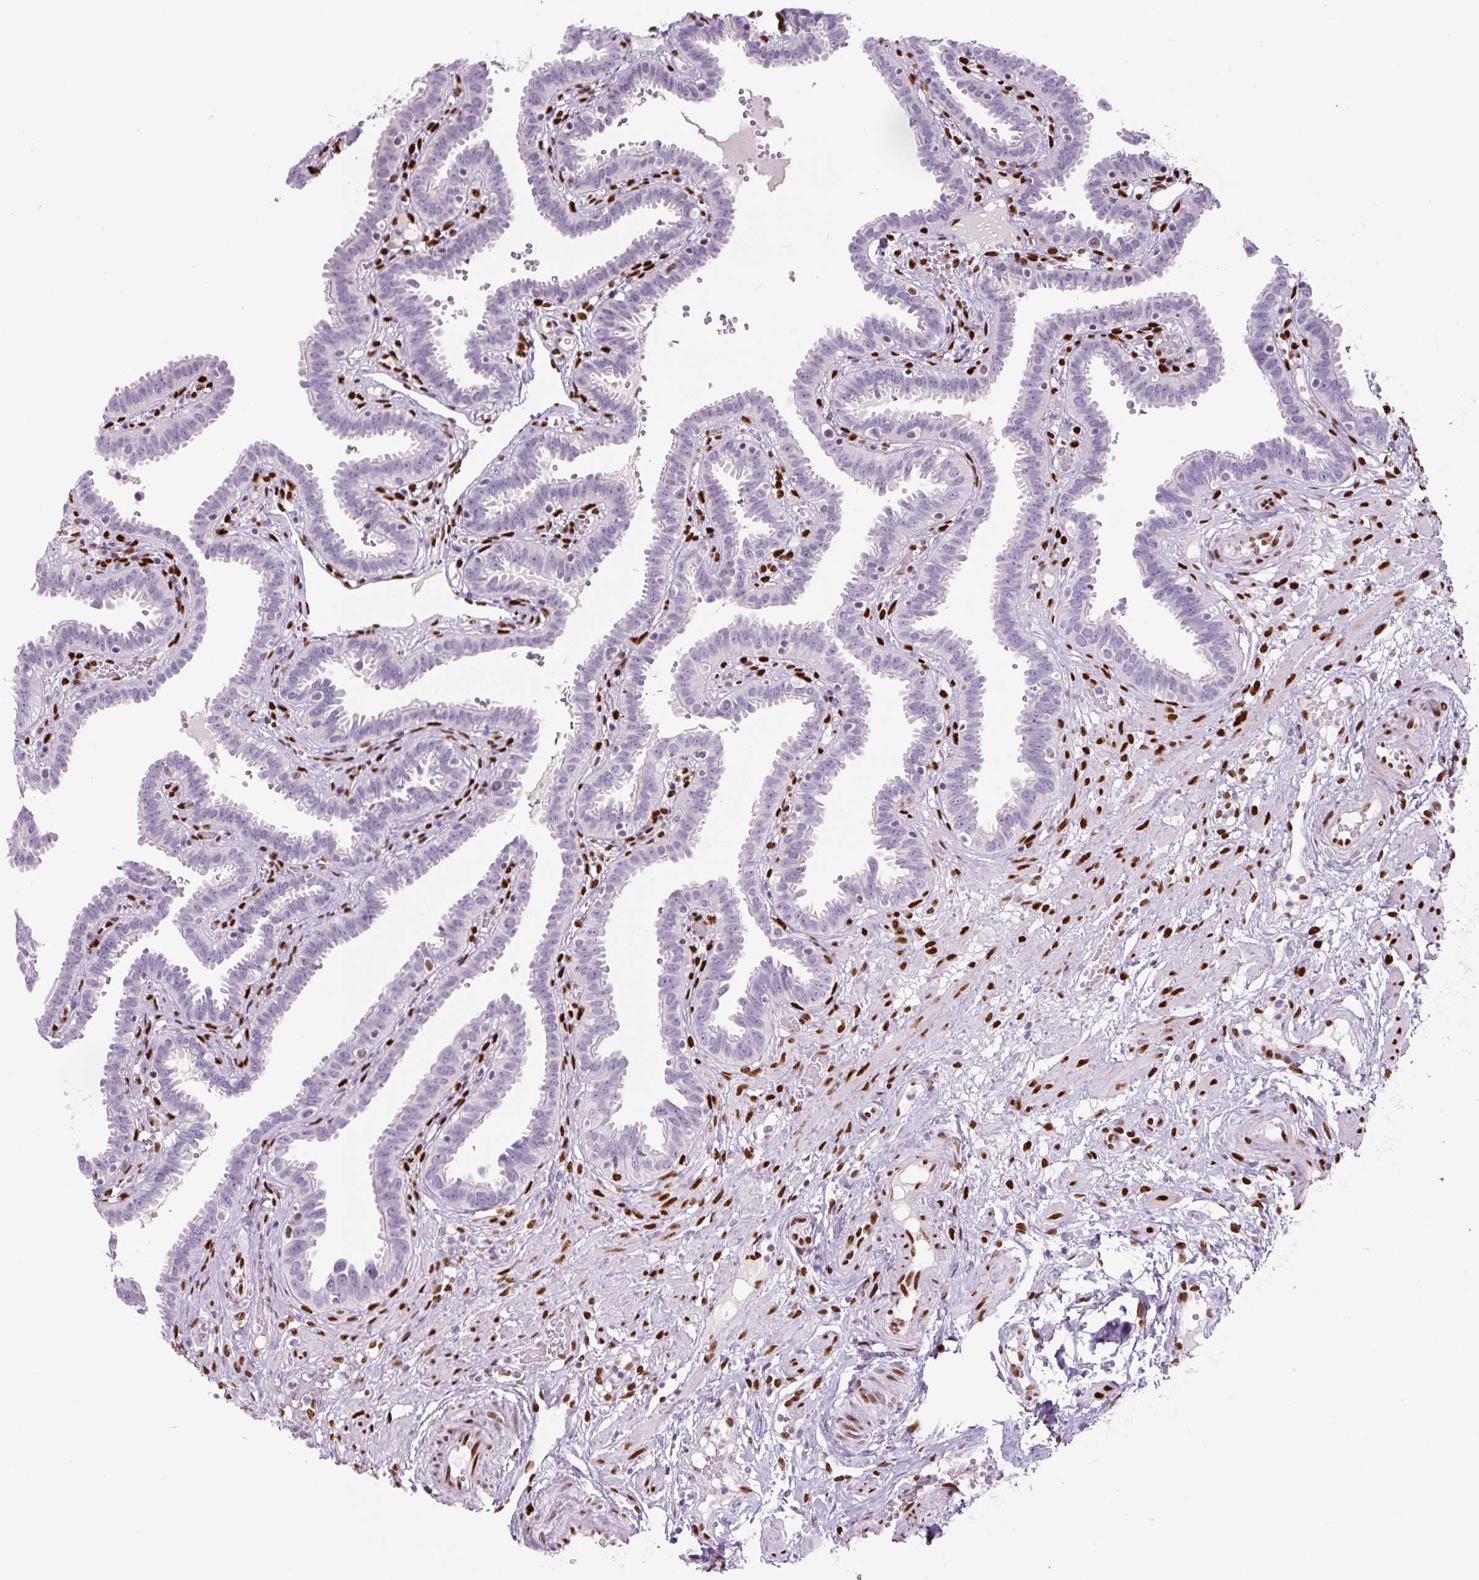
{"staining": {"intensity": "negative", "quantity": "none", "location": "none"}, "tissue": "fallopian tube", "cell_type": "Glandular cells", "image_type": "normal", "snomed": [{"axis": "morphology", "description": "Normal tissue, NOS"}, {"axis": "topography", "description": "Fallopian tube"}], "caption": "High power microscopy histopathology image of an immunohistochemistry (IHC) image of normal fallopian tube, revealing no significant expression in glandular cells. Brightfield microscopy of immunohistochemistry (IHC) stained with DAB (3,3'-diaminobenzidine) (brown) and hematoxylin (blue), captured at high magnification.", "gene": "ZEB1", "patient": {"sex": "female", "age": 37}}